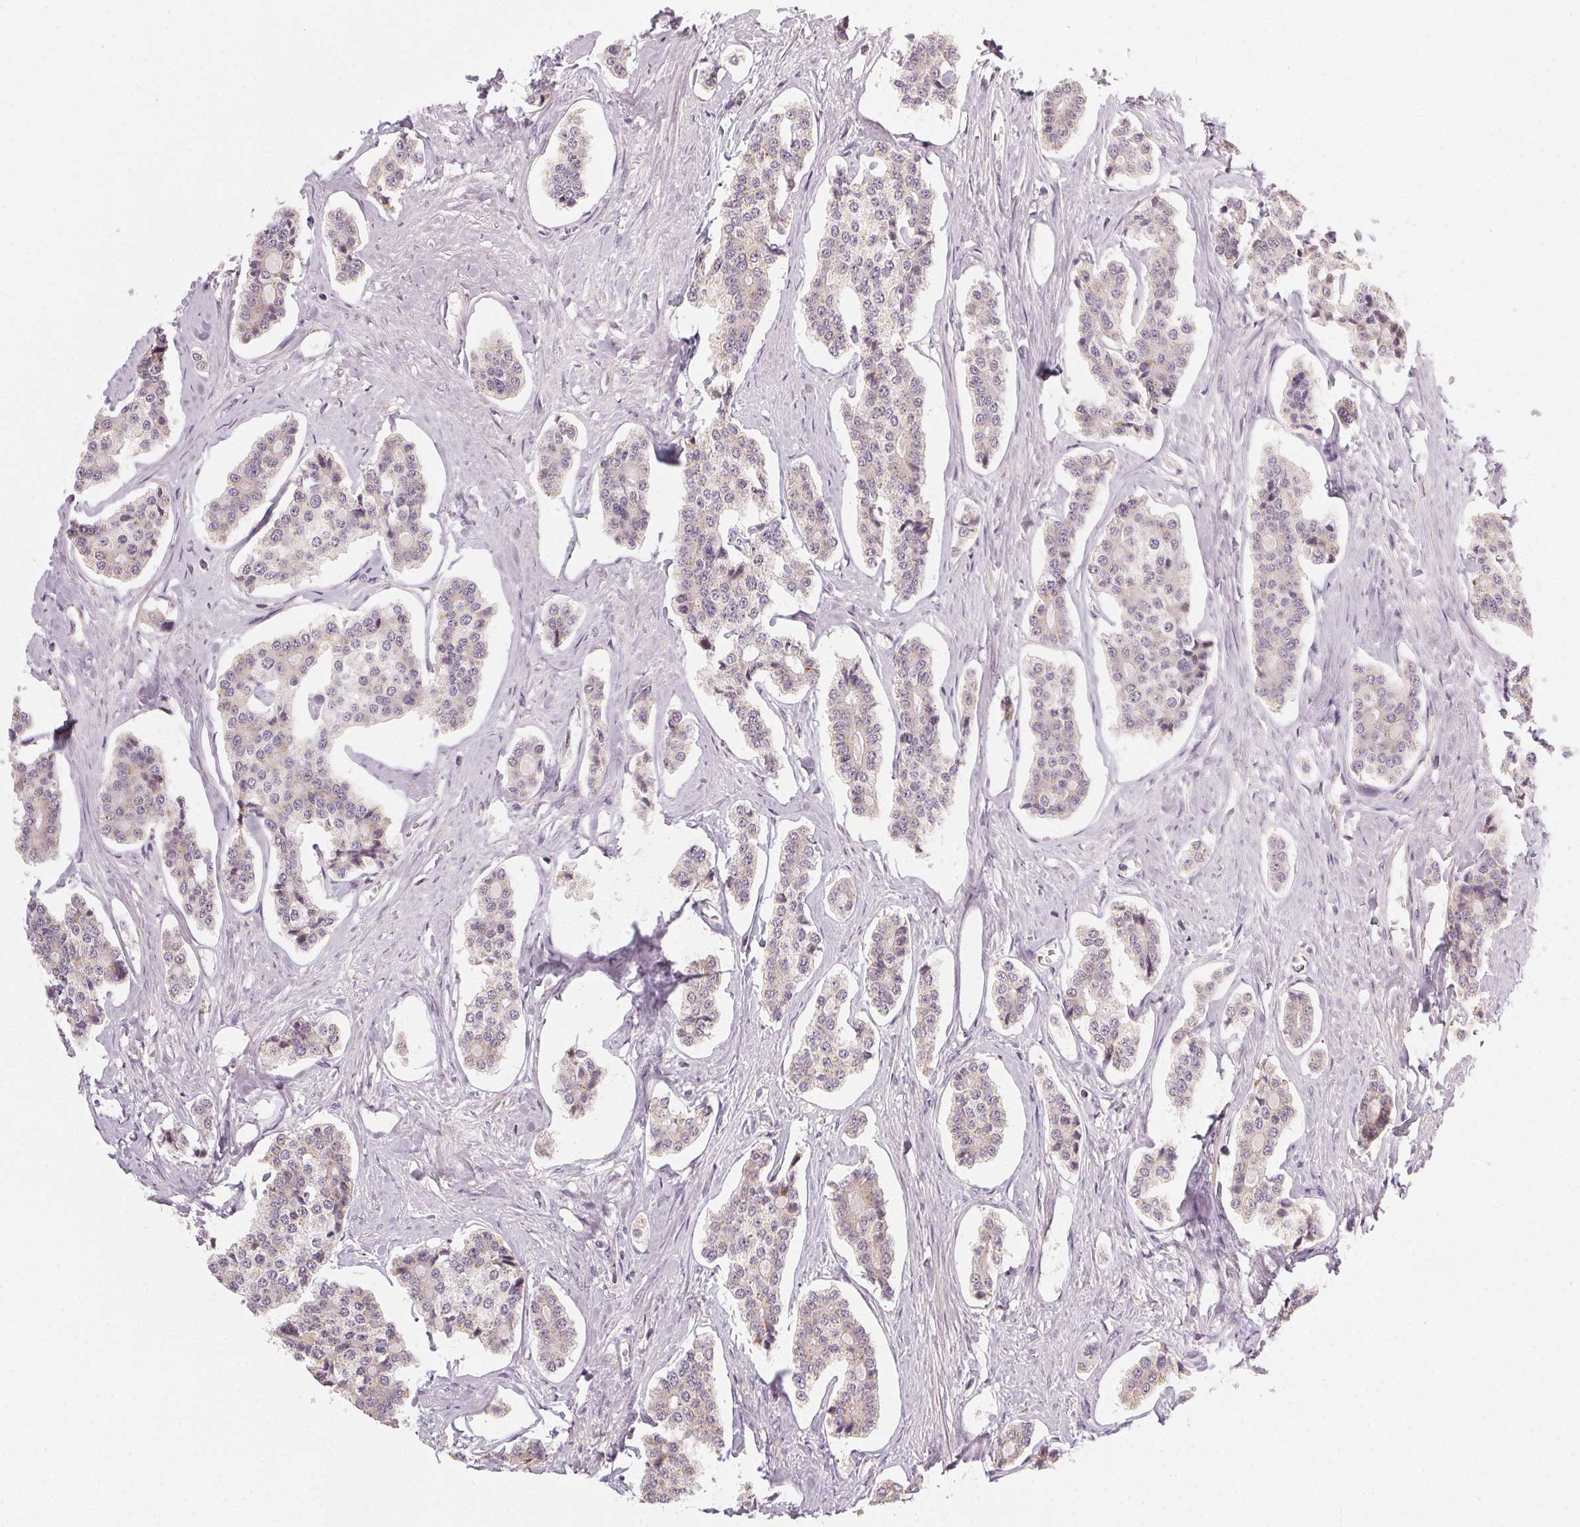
{"staining": {"intensity": "negative", "quantity": "none", "location": "none"}, "tissue": "carcinoid", "cell_type": "Tumor cells", "image_type": "cancer", "snomed": [{"axis": "morphology", "description": "Carcinoid, malignant, NOS"}, {"axis": "topography", "description": "Small intestine"}], "caption": "Carcinoid was stained to show a protein in brown. There is no significant positivity in tumor cells.", "gene": "NCOA4", "patient": {"sex": "female", "age": 65}}